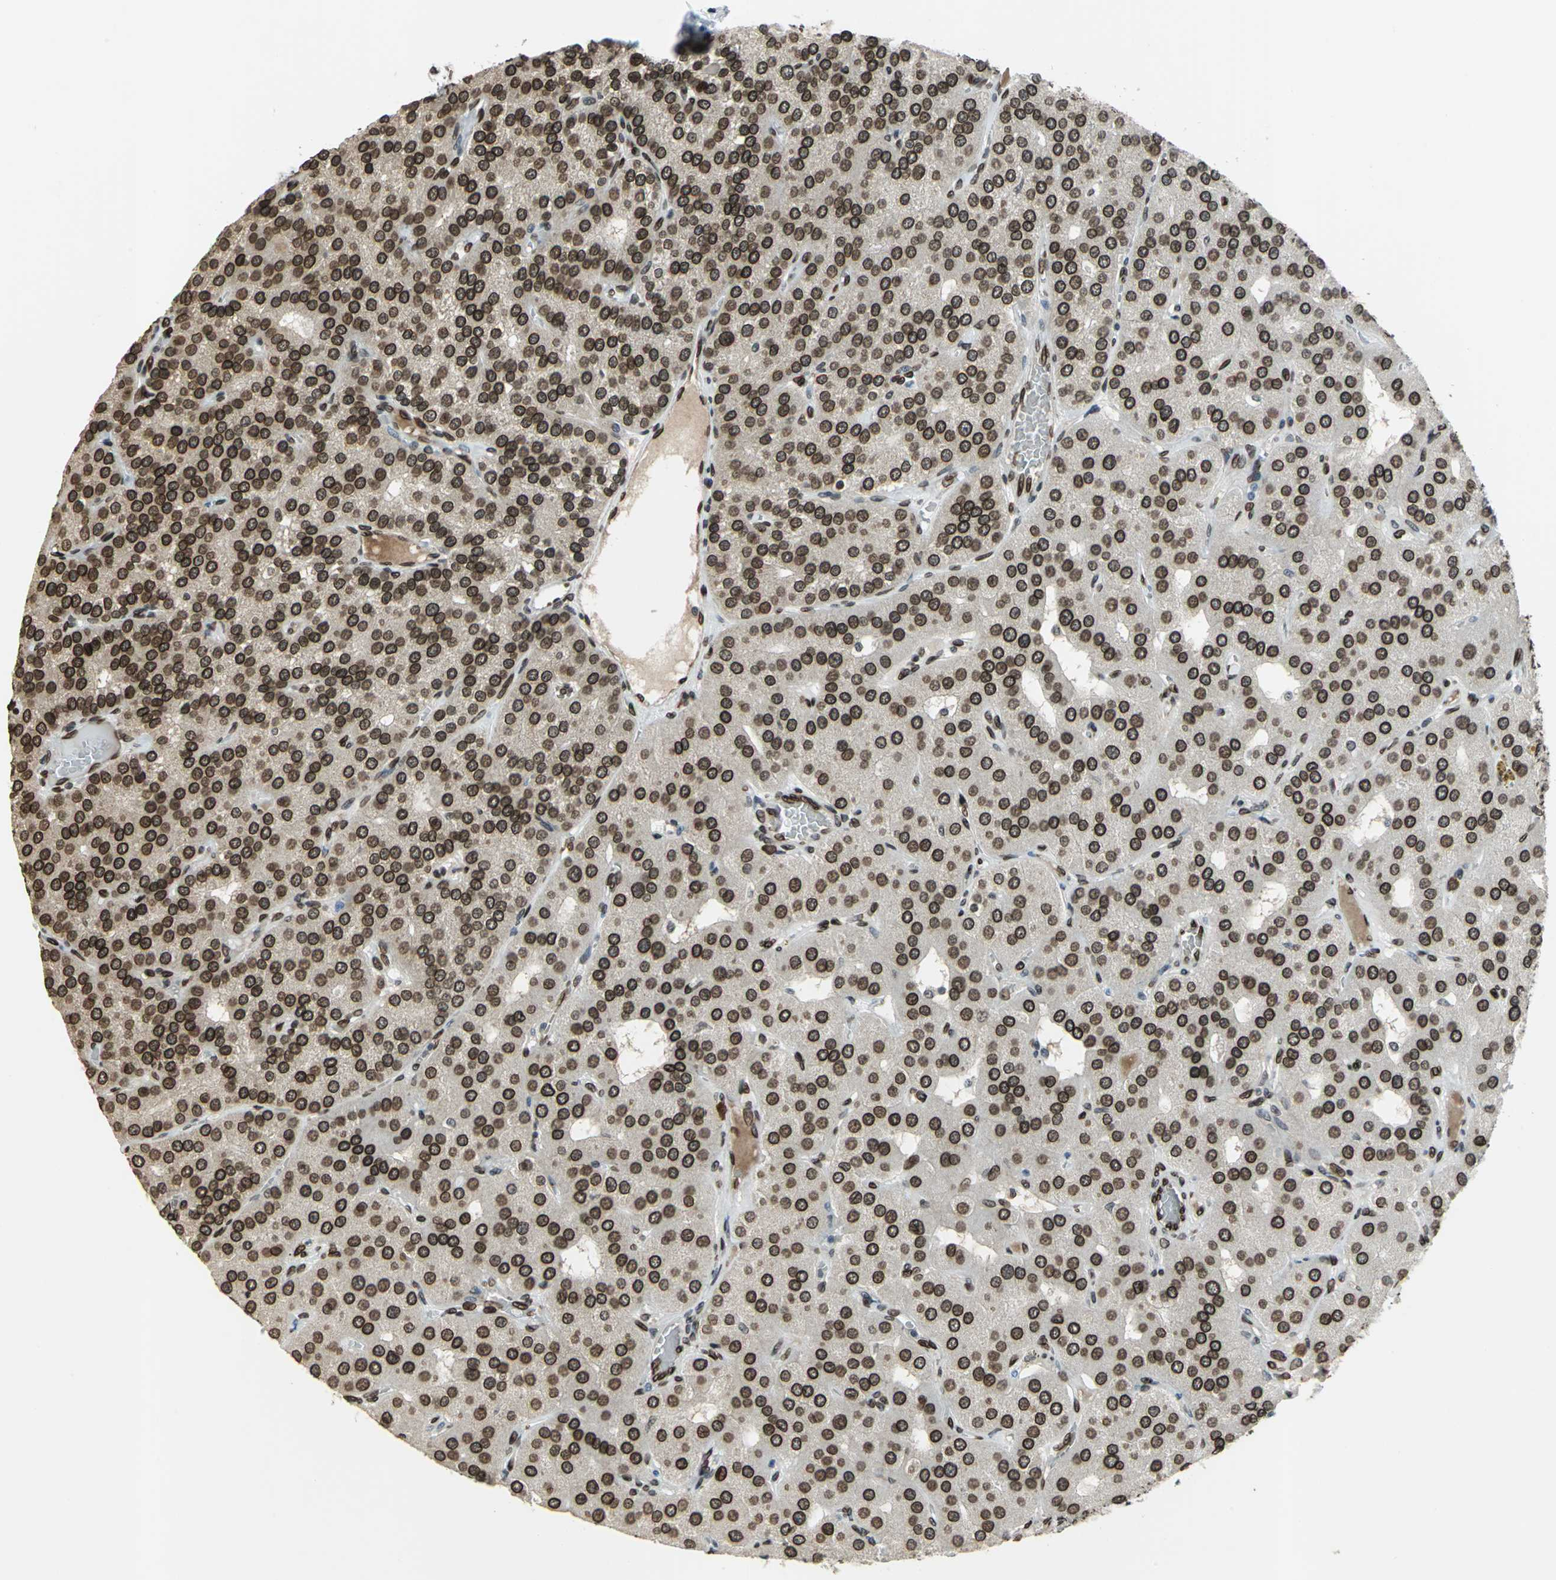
{"staining": {"intensity": "strong", "quantity": ">75%", "location": "cytoplasmic/membranous,nuclear"}, "tissue": "parathyroid gland", "cell_type": "Glandular cells", "image_type": "normal", "snomed": [{"axis": "morphology", "description": "Normal tissue, NOS"}, {"axis": "morphology", "description": "Adenoma, NOS"}, {"axis": "topography", "description": "Parathyroid gland"}], "caption": "Parathyroid gland stained with immunohistochemistry (IHC) reveals strong cytoplasmic/membranous,nuclear expression in approximately >75% of glandular cells.", "gene": "ISY1", "patient": {"sex": "female", "age": 86}}